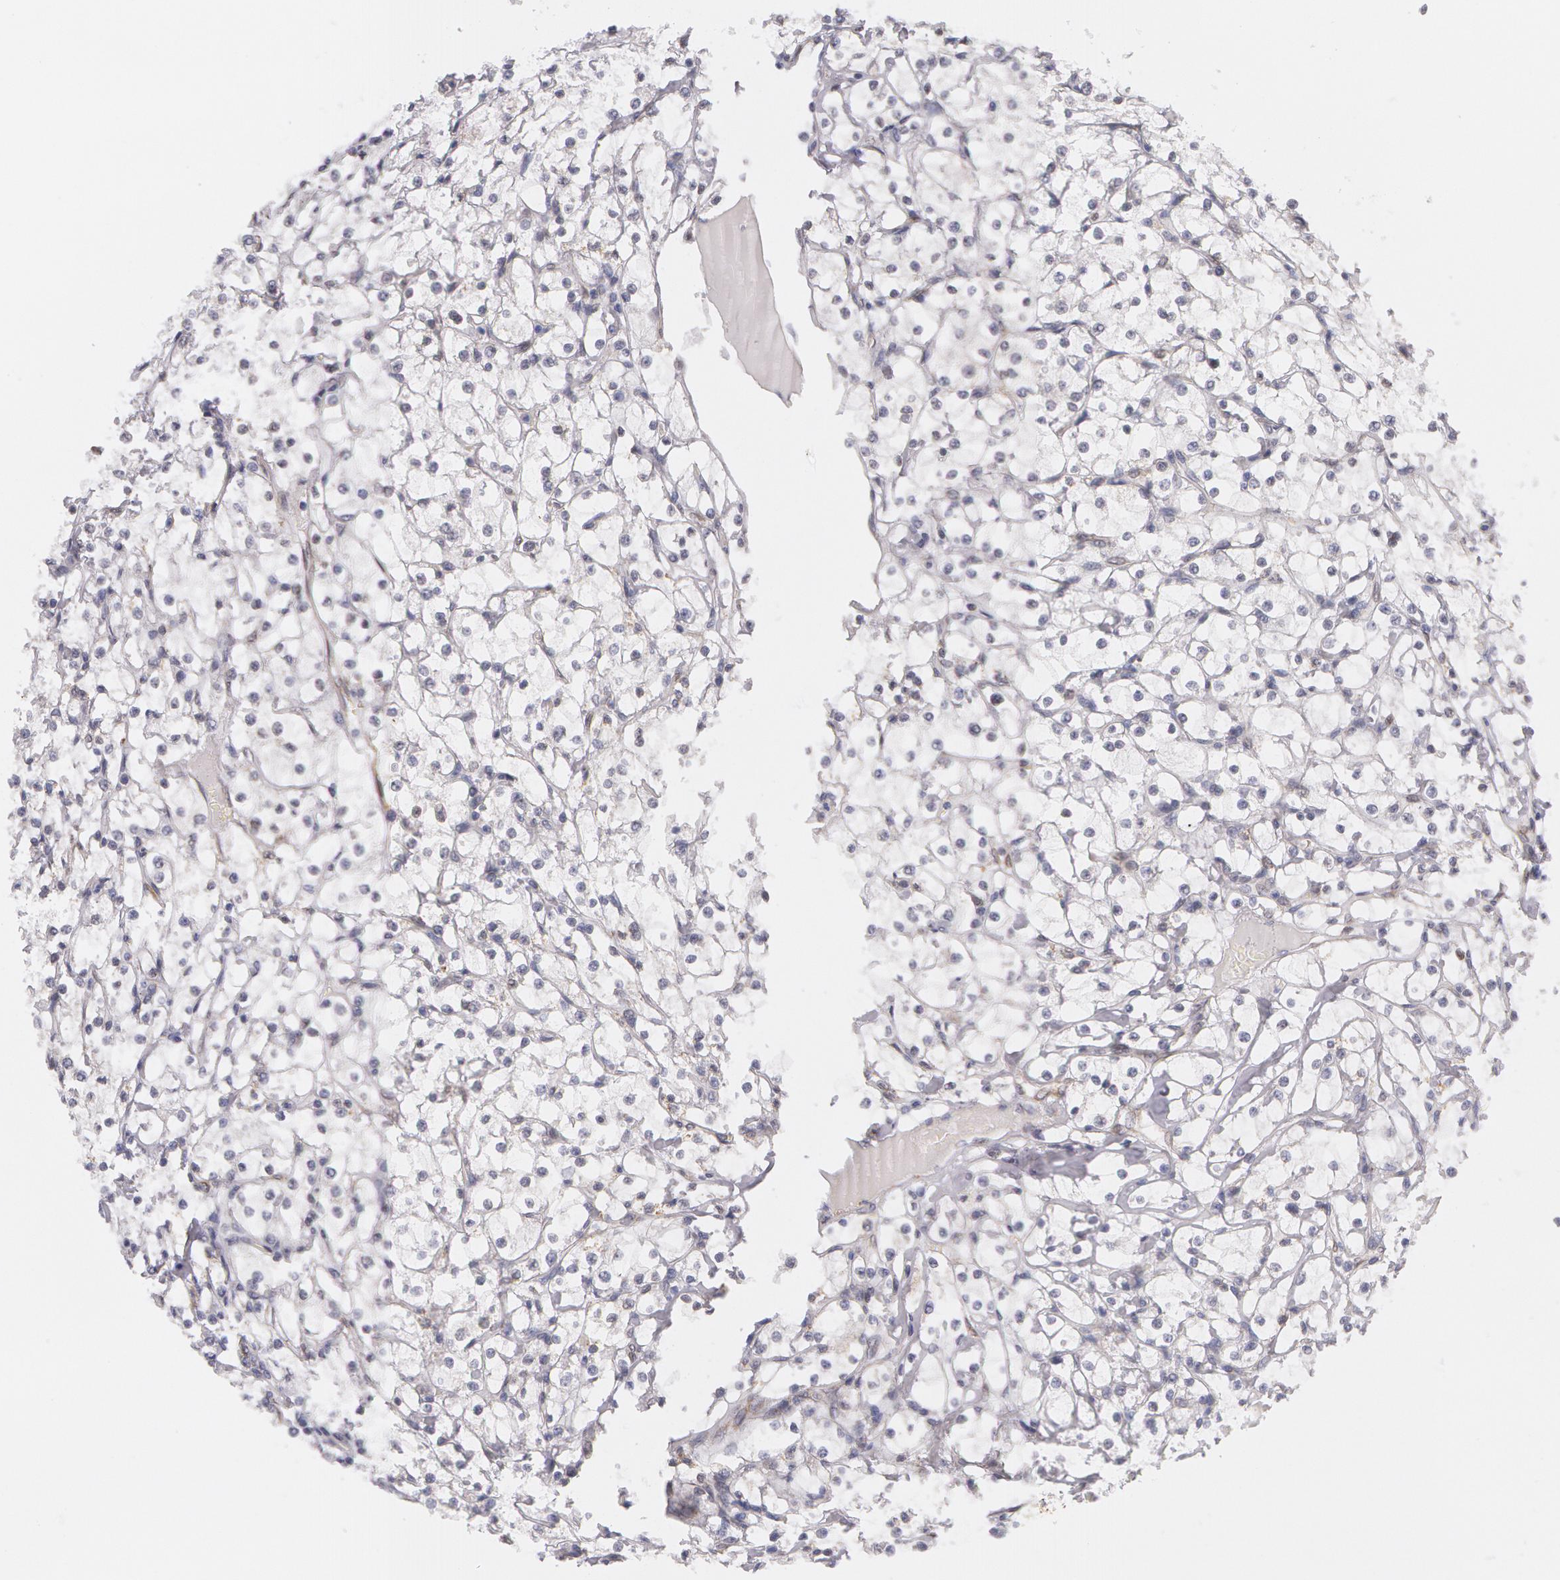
{"staining": {"intensity": "negative", "quantity": "none", "location": "none"}, "tissue": "renal cancer", "cell_type": "Tumor cells", "image_type": "cancer", "snomed": [{"axis": "morphology", "description": "Adenocarcinoma, NOS"}, {"axis": "topography", "description": "Kidney"}], "caption": "A photomicrograph of human renal cancer is negative for staining in tumor cells. (Stains: DAB IHC with hematoxylin counter stain, Microscopy: brightfield microscopy at high magnification).", "gene": "KRT18", "patient": {"sex": "female", "age": 73}}